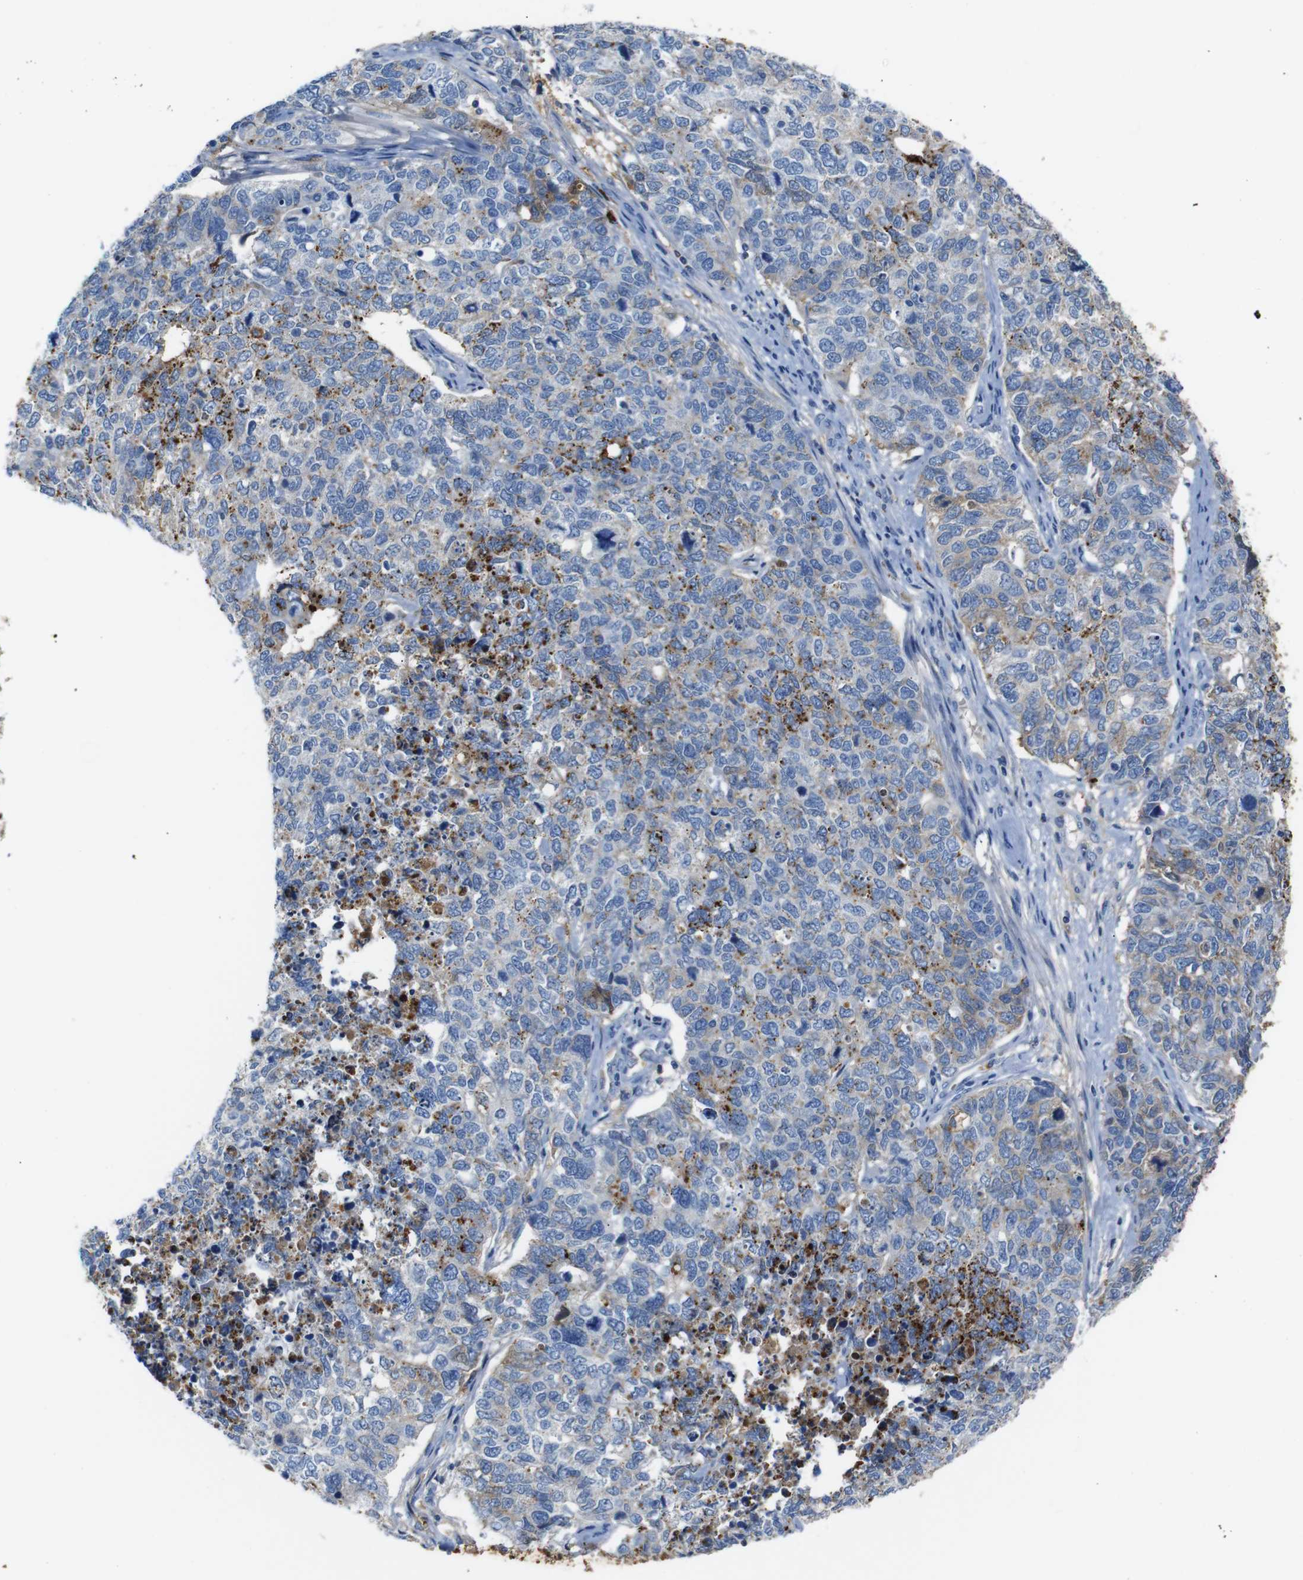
{"staining": {"intensity": "weak", "quantity": "25%-75%", "location": "cytoplasmic/membranous"}, "tissue": "cervical cancer", "cell_type": "Tumor cells", "image_type": "cancer", "snomed": [{"axis": "morphology", "description": "Squamous cell carcinoma, NOS"}, {"axis": "topography", "description": "Cervix"}], "caption": "This photomicrograph reveals cervical squamous cell carcinoma stained with immunohistochemistry to label a protein in brown. The cytoplasmic/membranous of tumor cells show weak positivity for the protein. Nuclei are counter-stained blue.", "gene": "SERPINA1", "patient": {"sex": "female", "age": 63}}